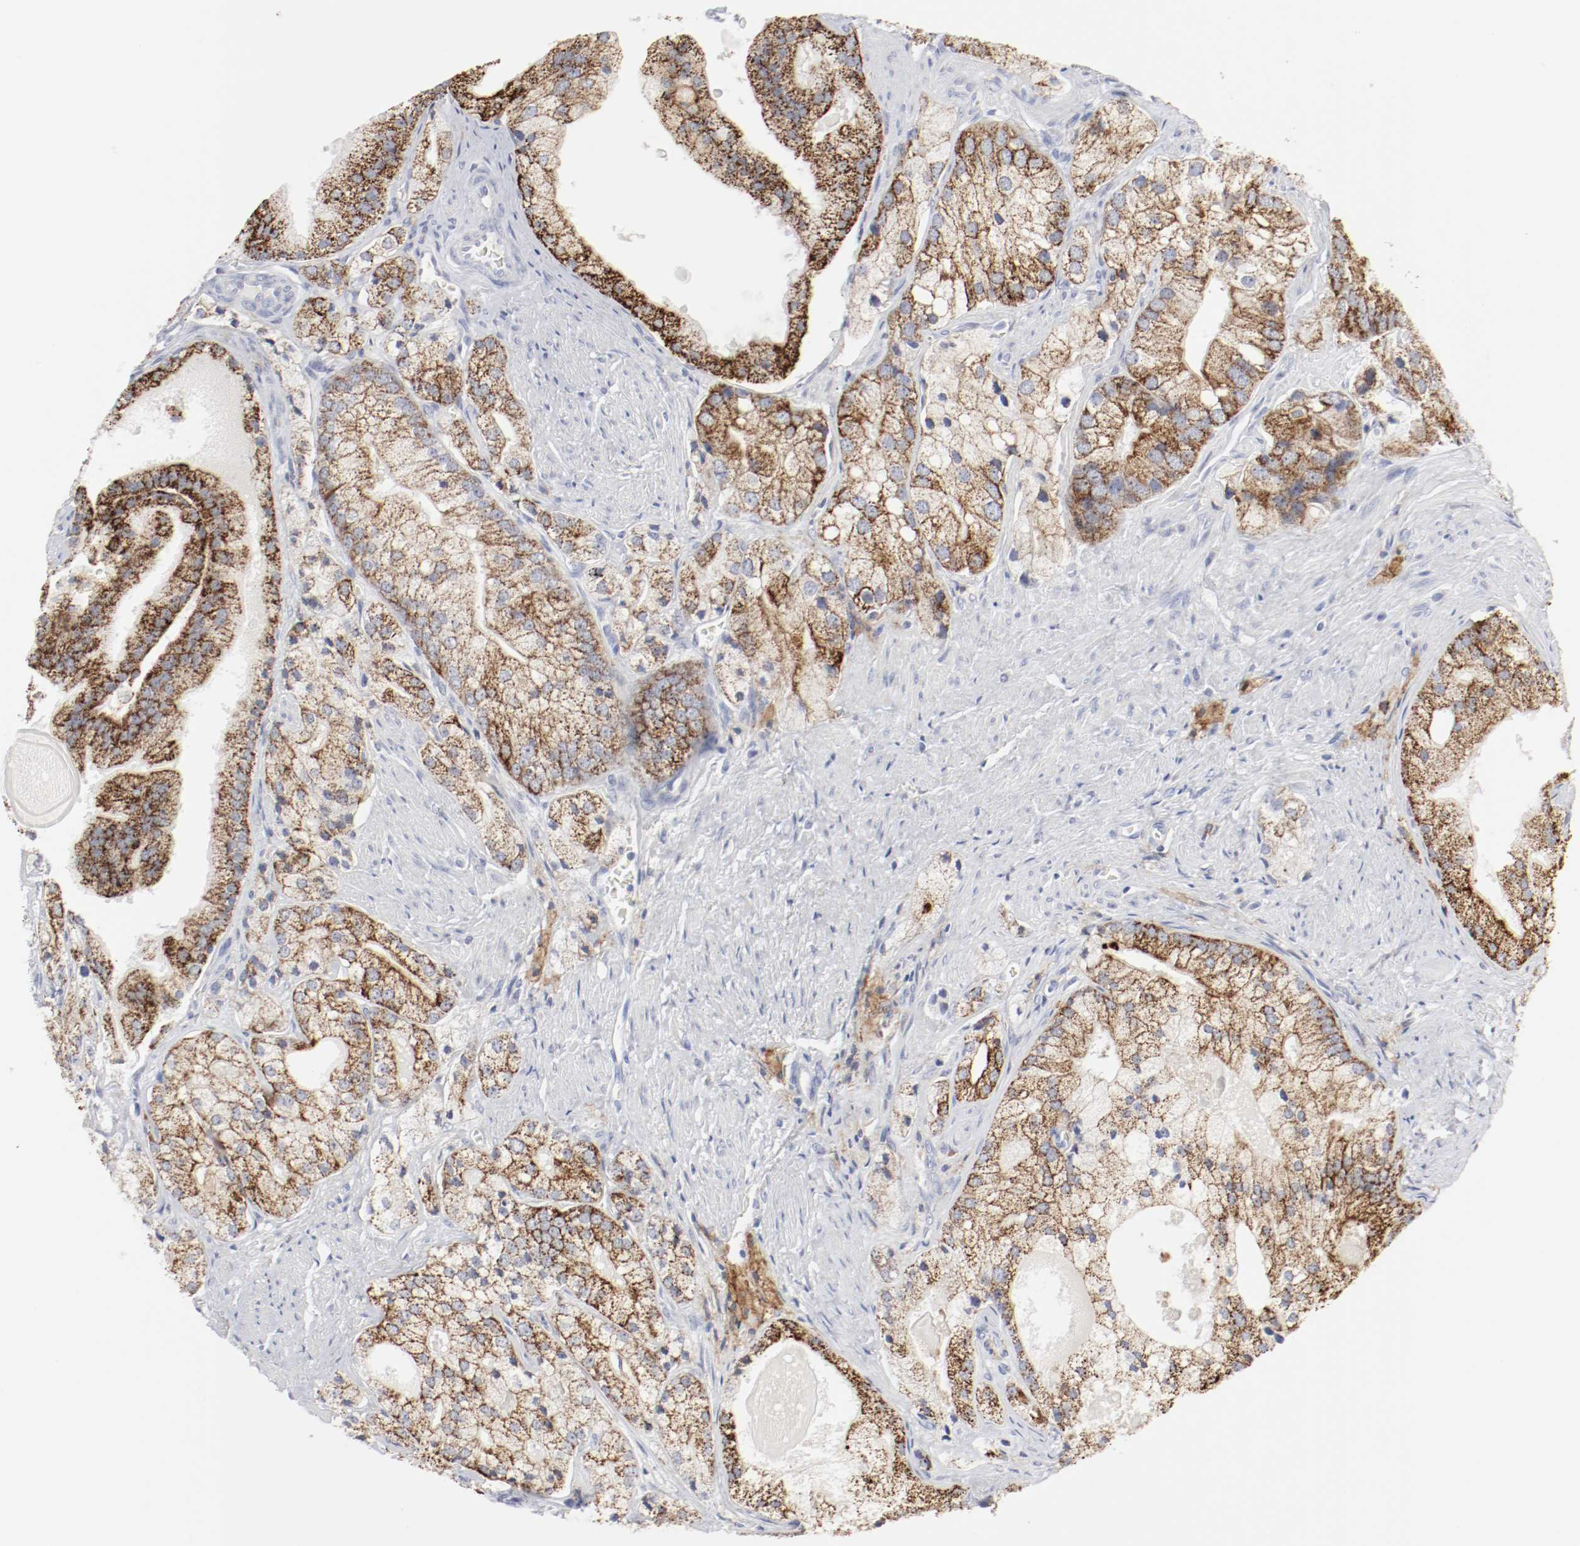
{"staining": {"intensity": "strong", "quantity": ">75%", "location": "cytoplasmic/membranous"}, "tissue": "prostate cancer", "cell_type": "Tumor cells", "image_type": "cancer", "snomed": [{"axis": "morphology", "description": "Adenocarcinoma, Low grade"}, {"axis": "topography", "description": "Prostate"}], "caption": "Prostate cancer (low-grade adenocarcinoma) stained with a brown dye shows strong cytoplasmic/membranous positive expression in about >75% of tumor cells.", "gene": "ITGAX", "patient": {"sex": "male", "age": 69}}